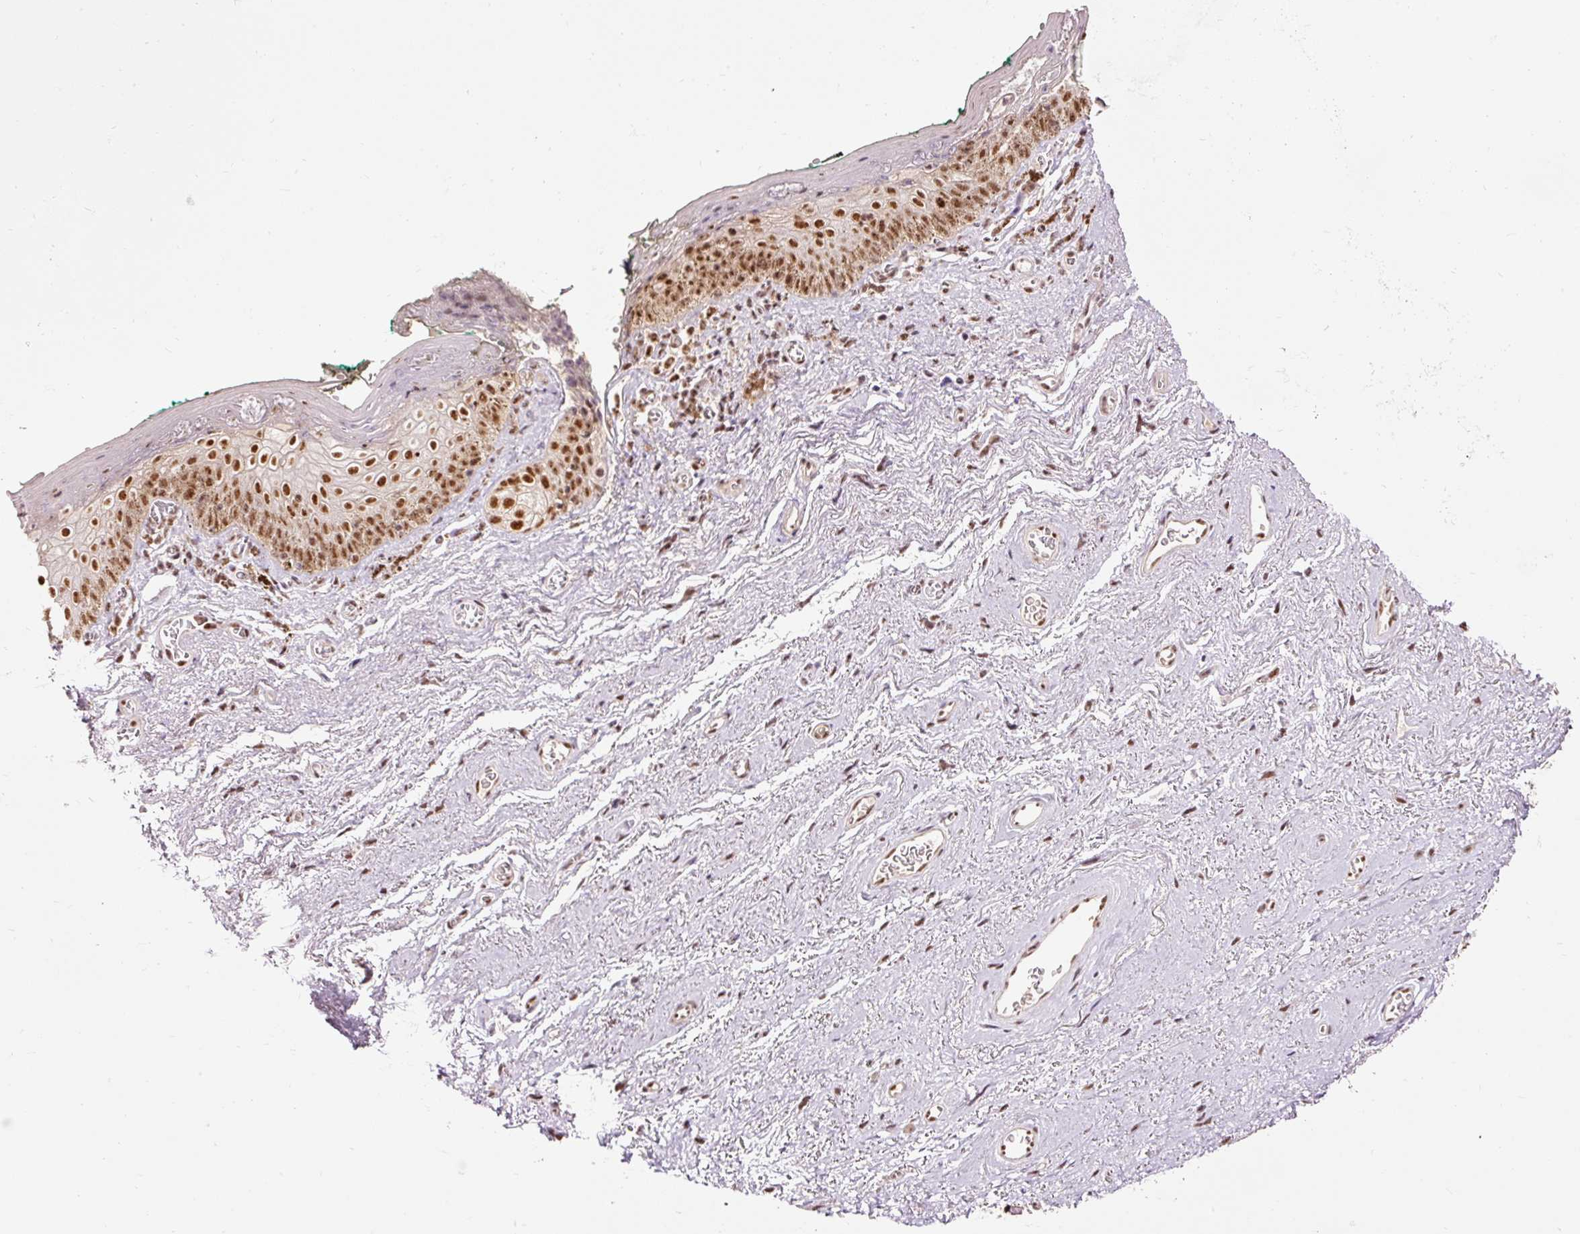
{"staining": {"intensity": "strong", "quantity": ">75%", "location": "nuclear"}, "tissue": "vagina", "cell_type": "Squamous epithelial cells", "image_type": "normal", "snomed": [{"axis": "morphology", "description": "Normal tissue, NOS"}, {"axis": "topography", "description": "Vulva"}, {"axis": "topography", "description": "Vagina"}, {"axis": "topography", "description": "Peripheral nerve tissue"}], "caption": "Normal vagina was stained to show a protein in brown. There is high levels of strong nuclear staining in about >75% of squamous epithelial cells.", "gene": "ZBTB44", "patient": {"sex": "female", "age": 66}}